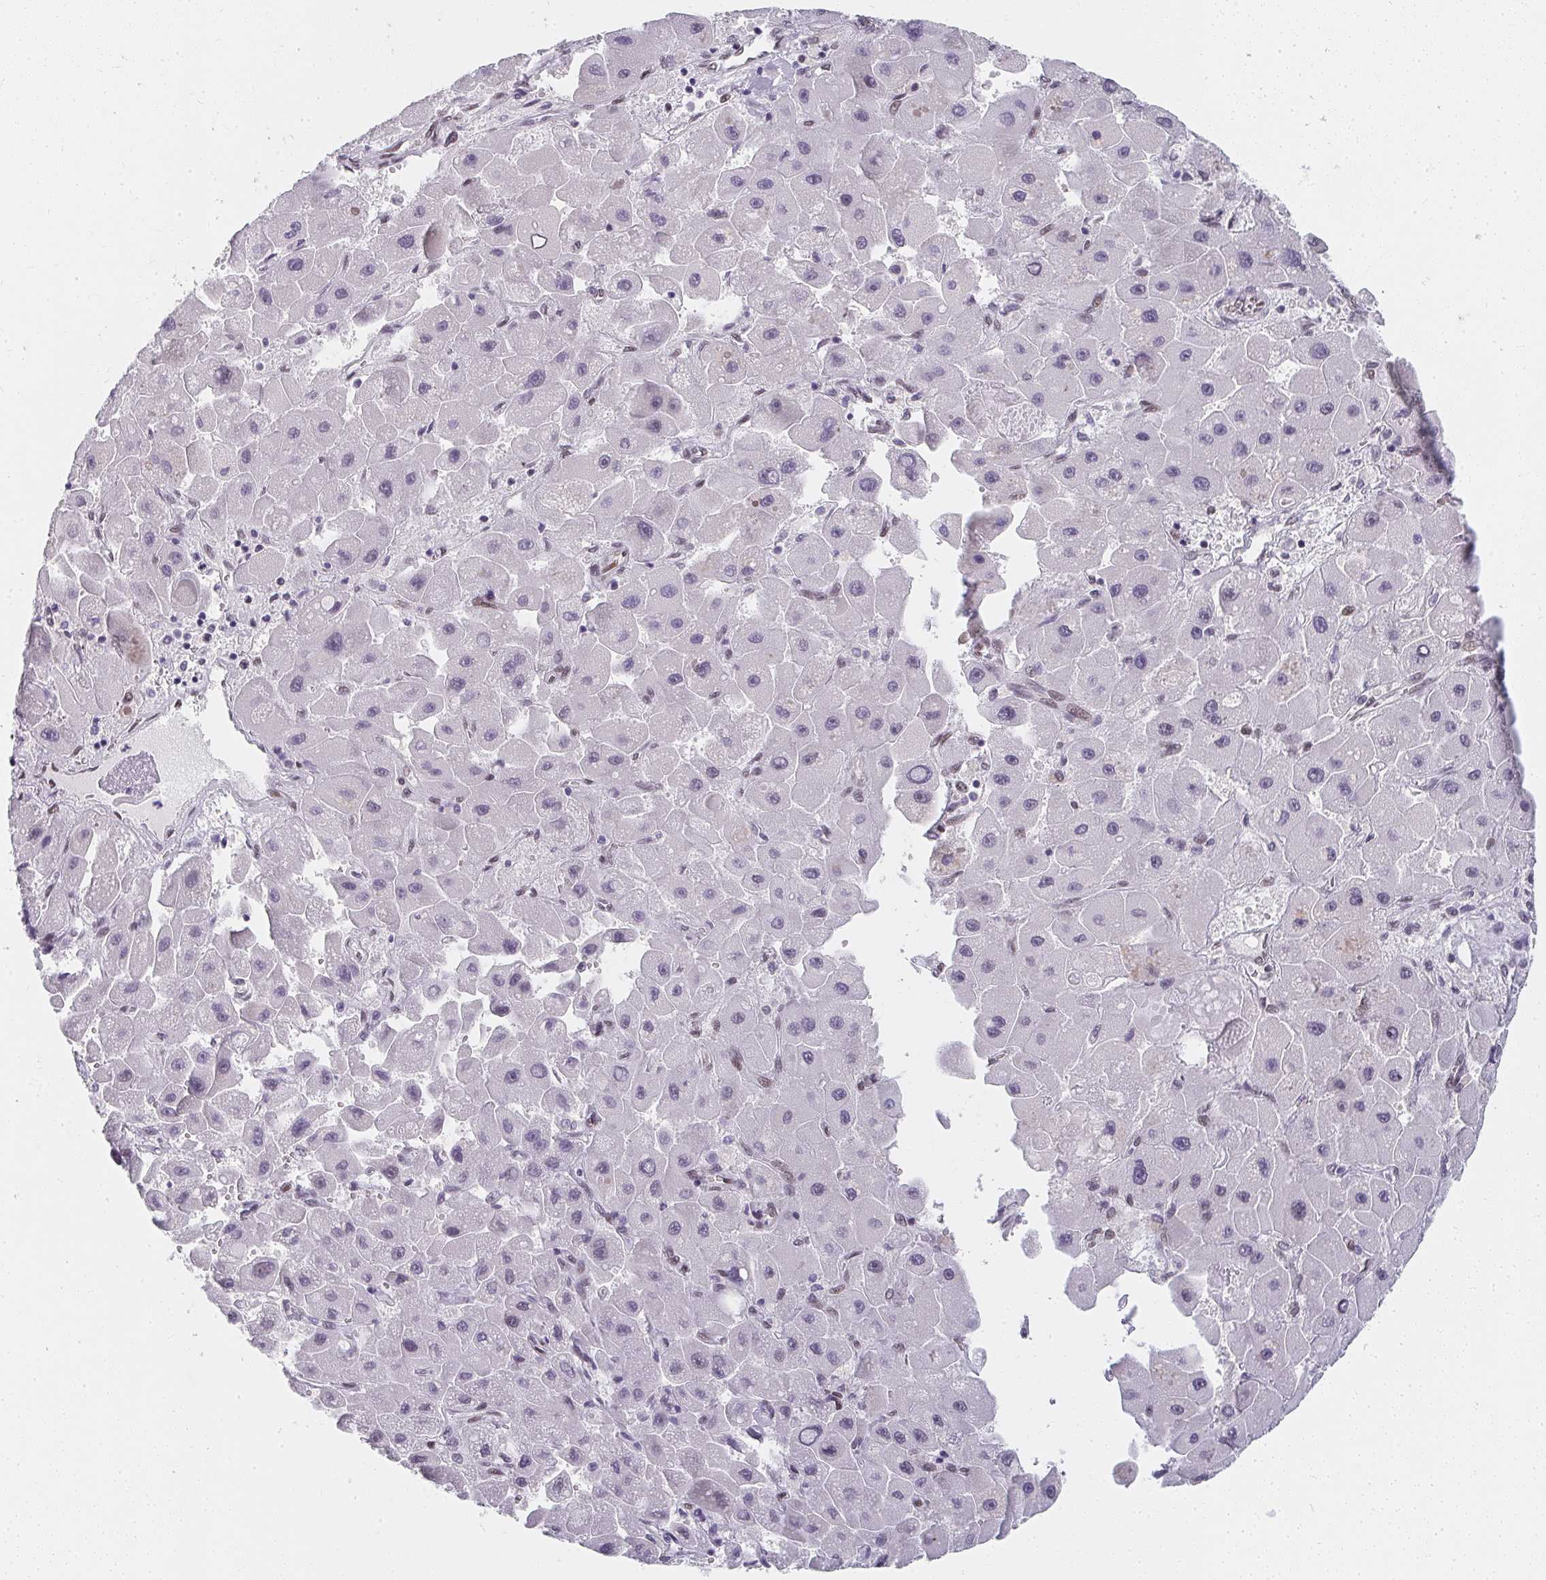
{"staining": {"intensity": "negative", "quantity": "none", "location": "none"}, "tissue": "liver cancer", "cell_type": "Tumor cells", "image_type": "cancer", "snomed": [{"axis": "morphology", "description": "Carcinoma, Hepatocellular, NOS"}, {"axis": "topography", "description": "Liver"}], "caption": "A micrograph of liver cancer stained for a protein displays no brown staining in tumor cells.", "gene": "SYNCRIP", "patient": {"sex": "male", "age": 24}}